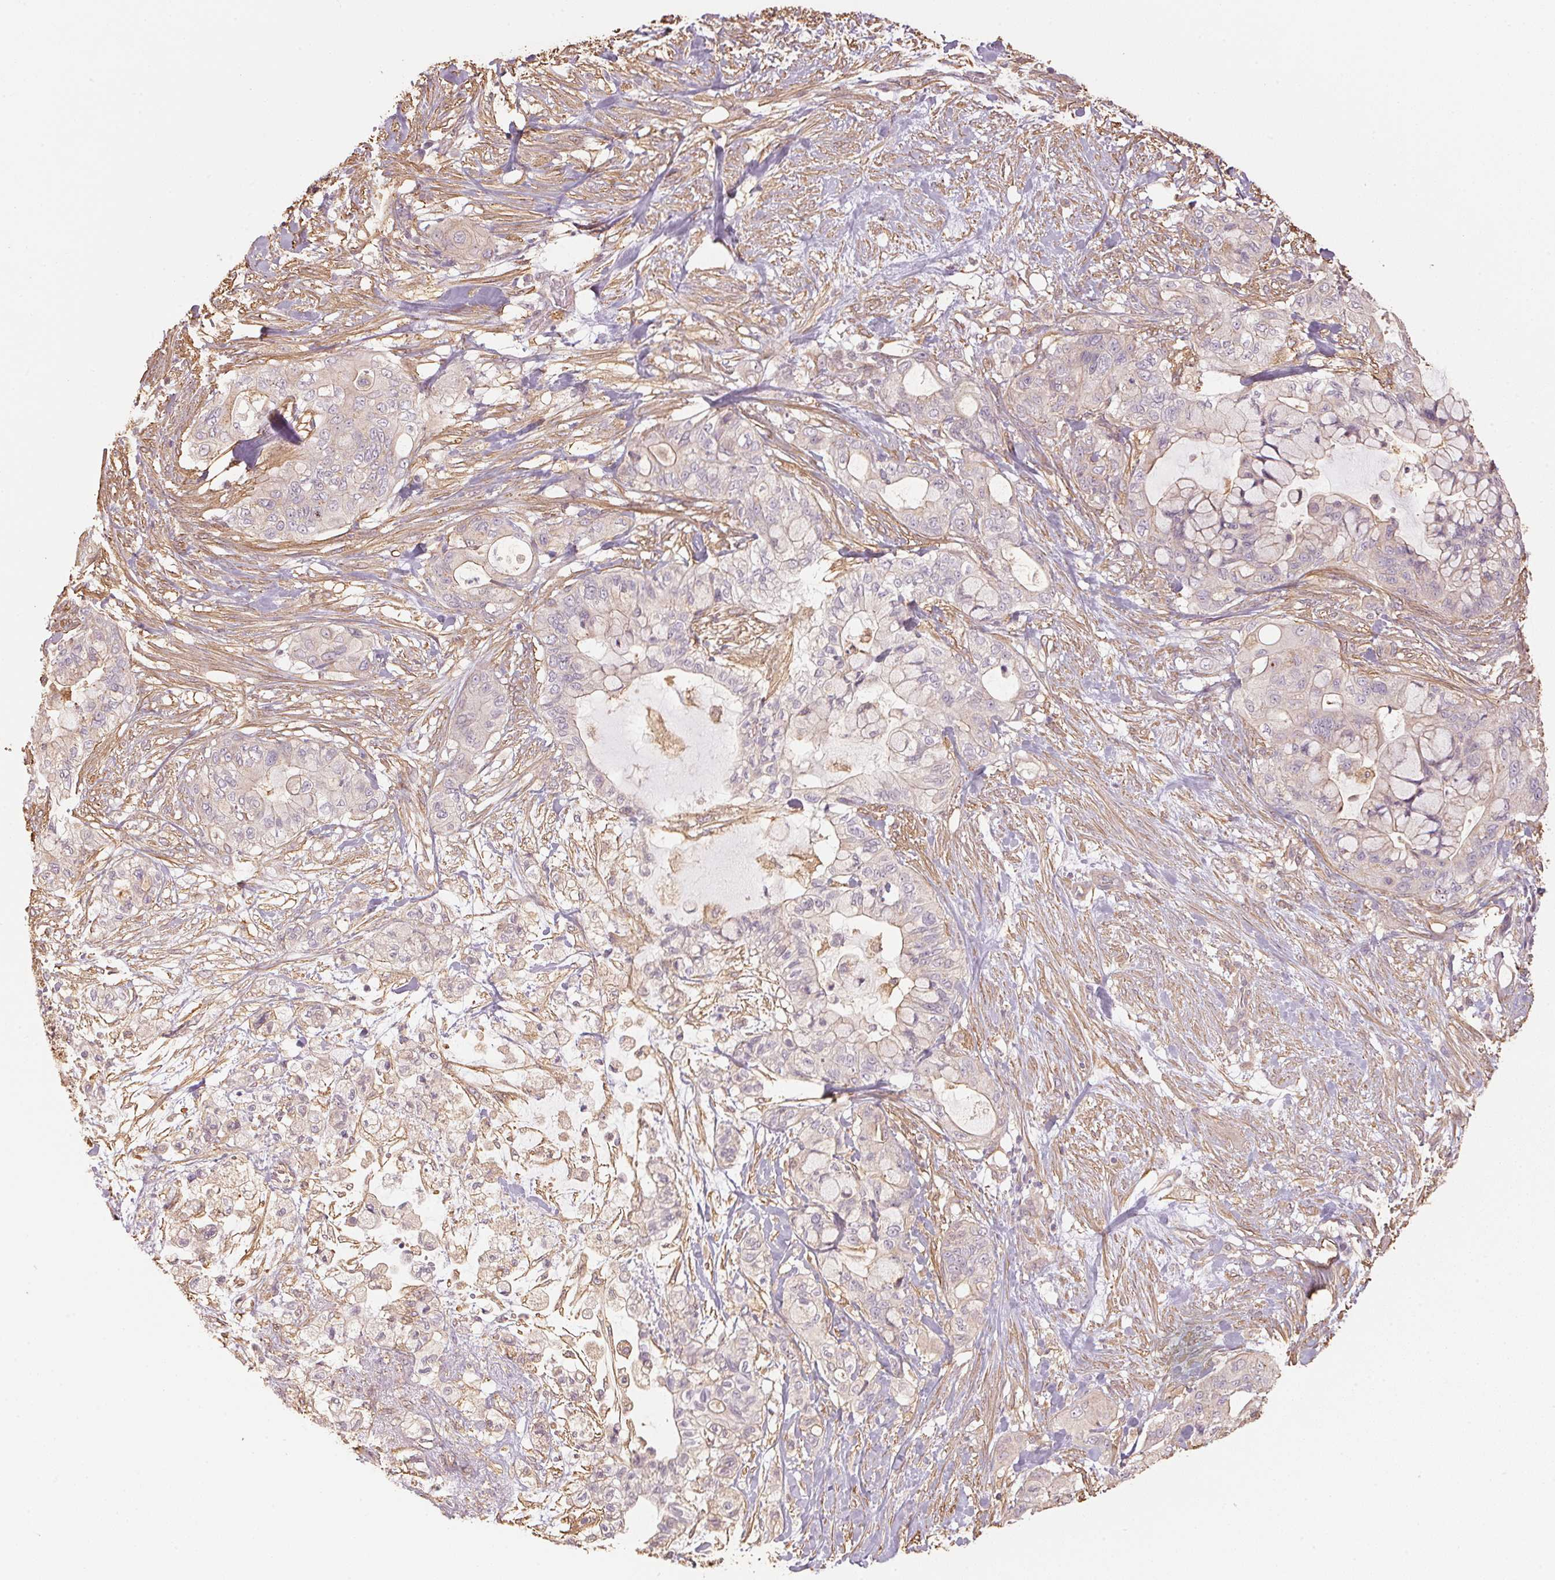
{"staining": {"intensity": "negative", "quantity": "none", "location": "none"}, "tissue": "pancreatic cancer", "cell_type": "Tumor cells", "image_type": "cancer", "snomed": [{"axis": "morphology", "description": "Adenocarcinoma, NOS"}, {"axis": "topography", "description": "Pancreas"}], "caption": "Immunohistochemistry (IHC) of pancreatic adenocarcinoma reveals no positivity in tumor cells. (DAB IHC visualized using brightfield microscopy, high magnification).", "gene": "QDPR", "patient": {"sex": "male", "age": 71}}